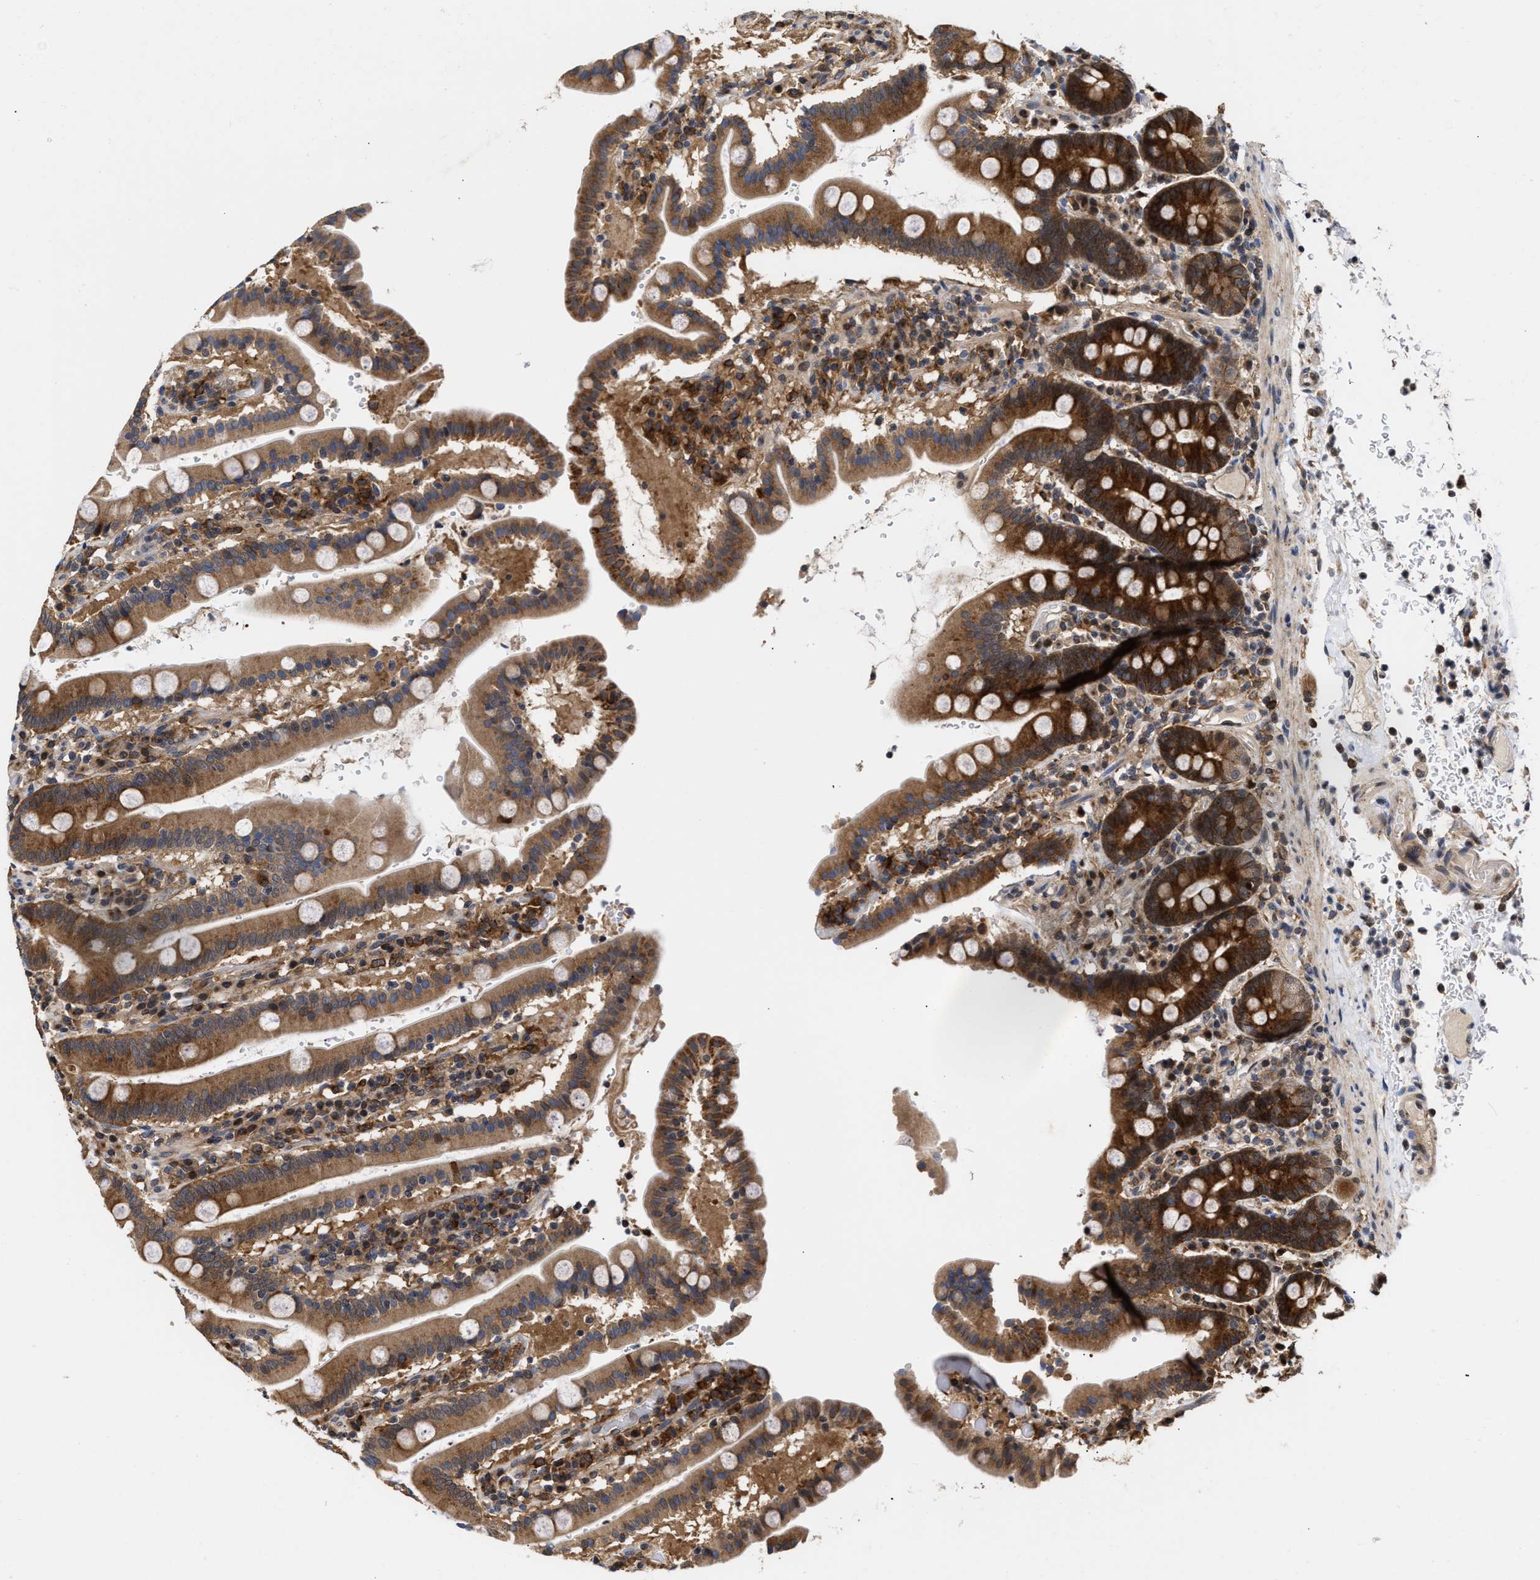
{"staining": {"intensity": "strong", "quantity": ">75%", "location": "cytoplasmic/membranous"}, "tissue": "duodenum", "cell_type": "Glandular cells", "image_type": "normal", "snomed": [{"axis": "morphology", "description": "Normal tissue, NOS"}, {"axis": "topography", "description": "Small intestine, NOS"}], "caption": "Brown immunohistochemical staining in normal human duodenum reveals strong cytoplasmic/membranous staining in approximately >75% of glandular cells. (DAB = brown stain, brightfield microscopy at high magnification).", "gene": "CLIP2", "patient": {"sex": "female", "age": 71}}